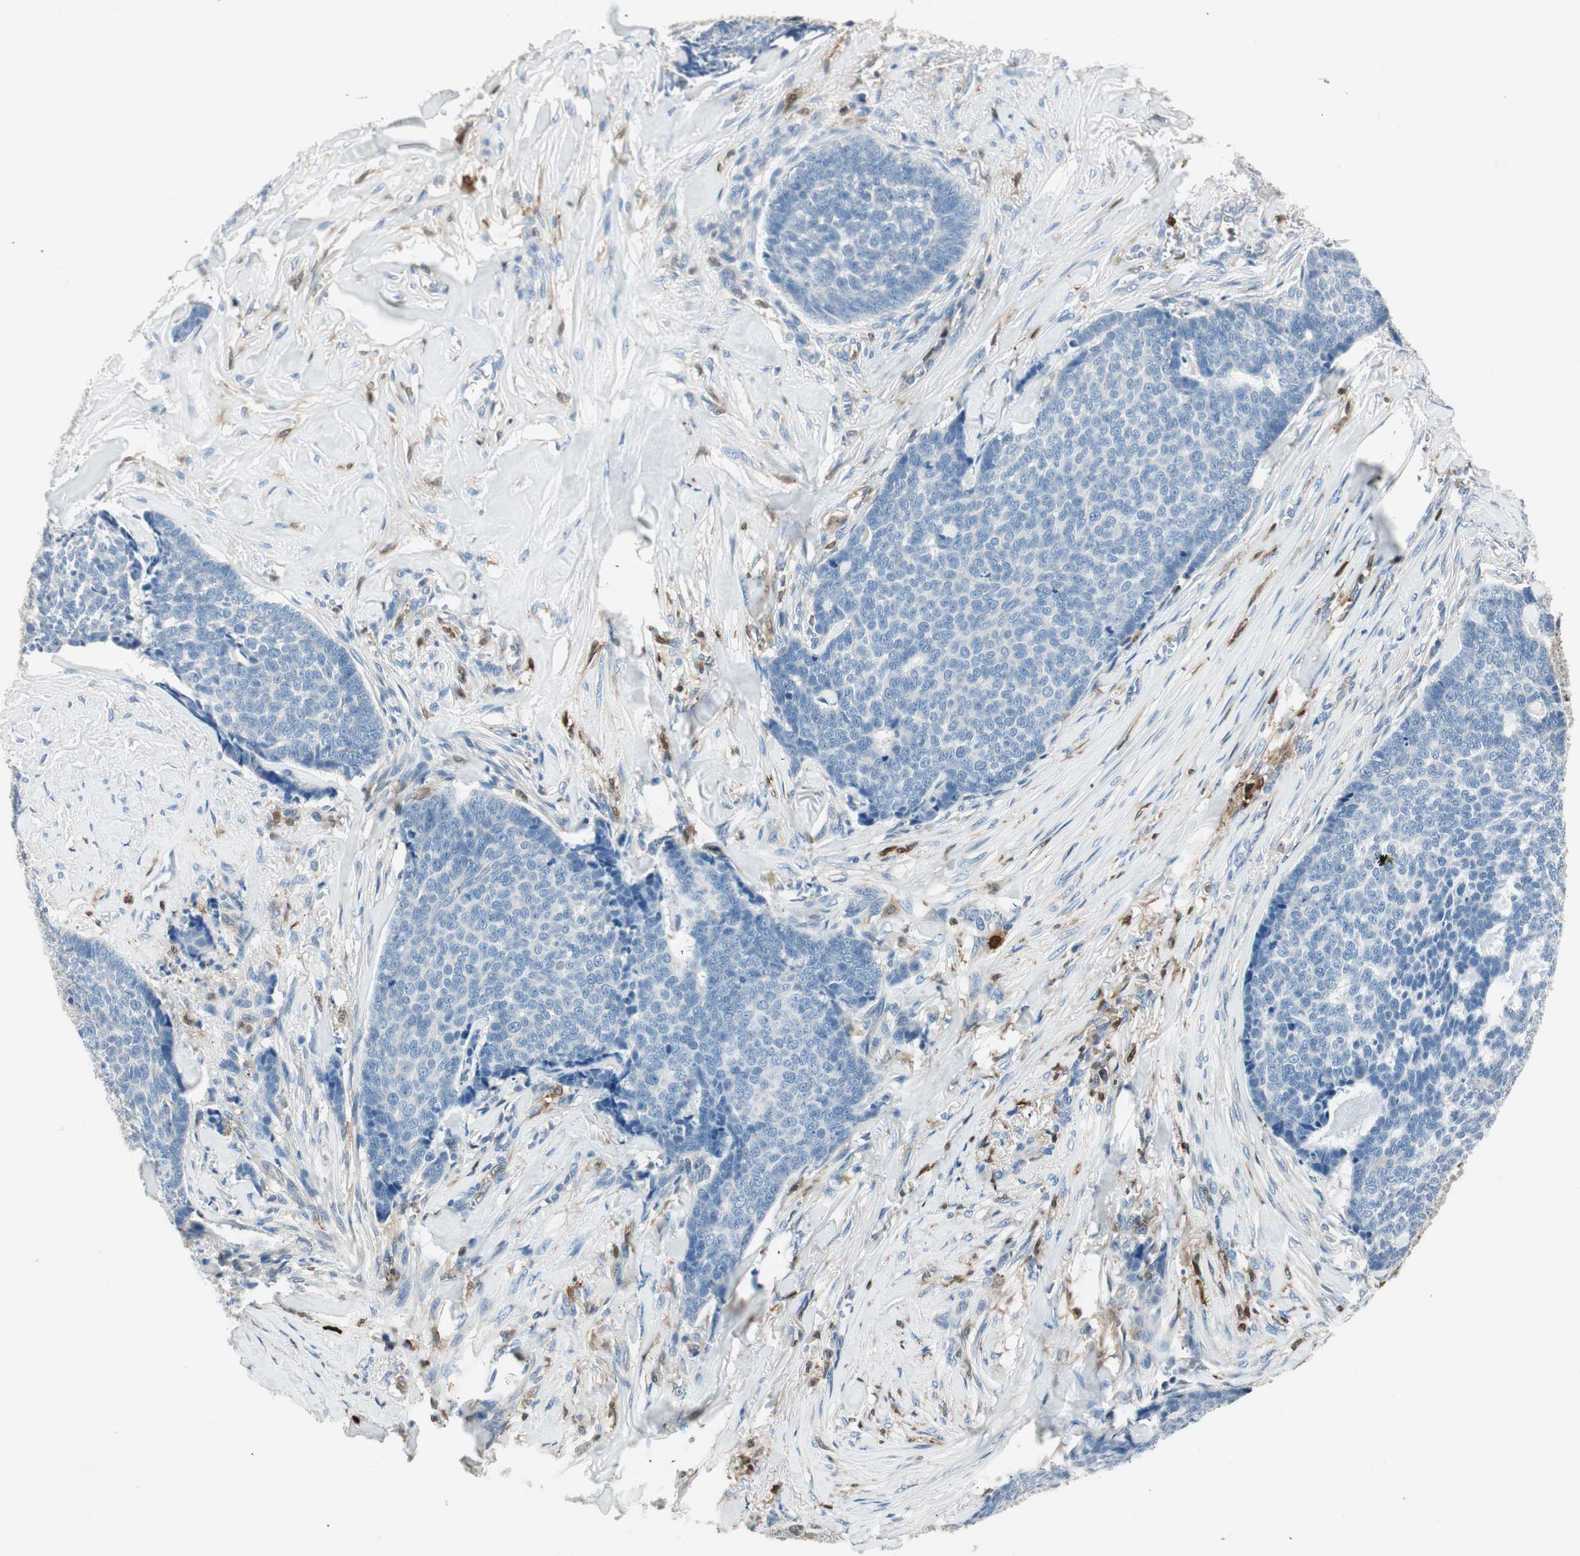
{"staining": {"intensity": "negative", "quantity": "none", "location": "none"}, "tissue": "skin cancer", "cell_type": "Tumor cells", "image_type": "cancer", "snomed": [{"axis": "morphology", "description": "Basal cell carcinoma"}, {"axis": "topography", "description": "Skin"}], "caption": "Immunohistochemistry (IHC) of human skin cancer (basal cell carcinoma) demonstrates no positivity in tumor cells.", "gene": "COTL1", "patient": {"sex": "male", "age": 84}}